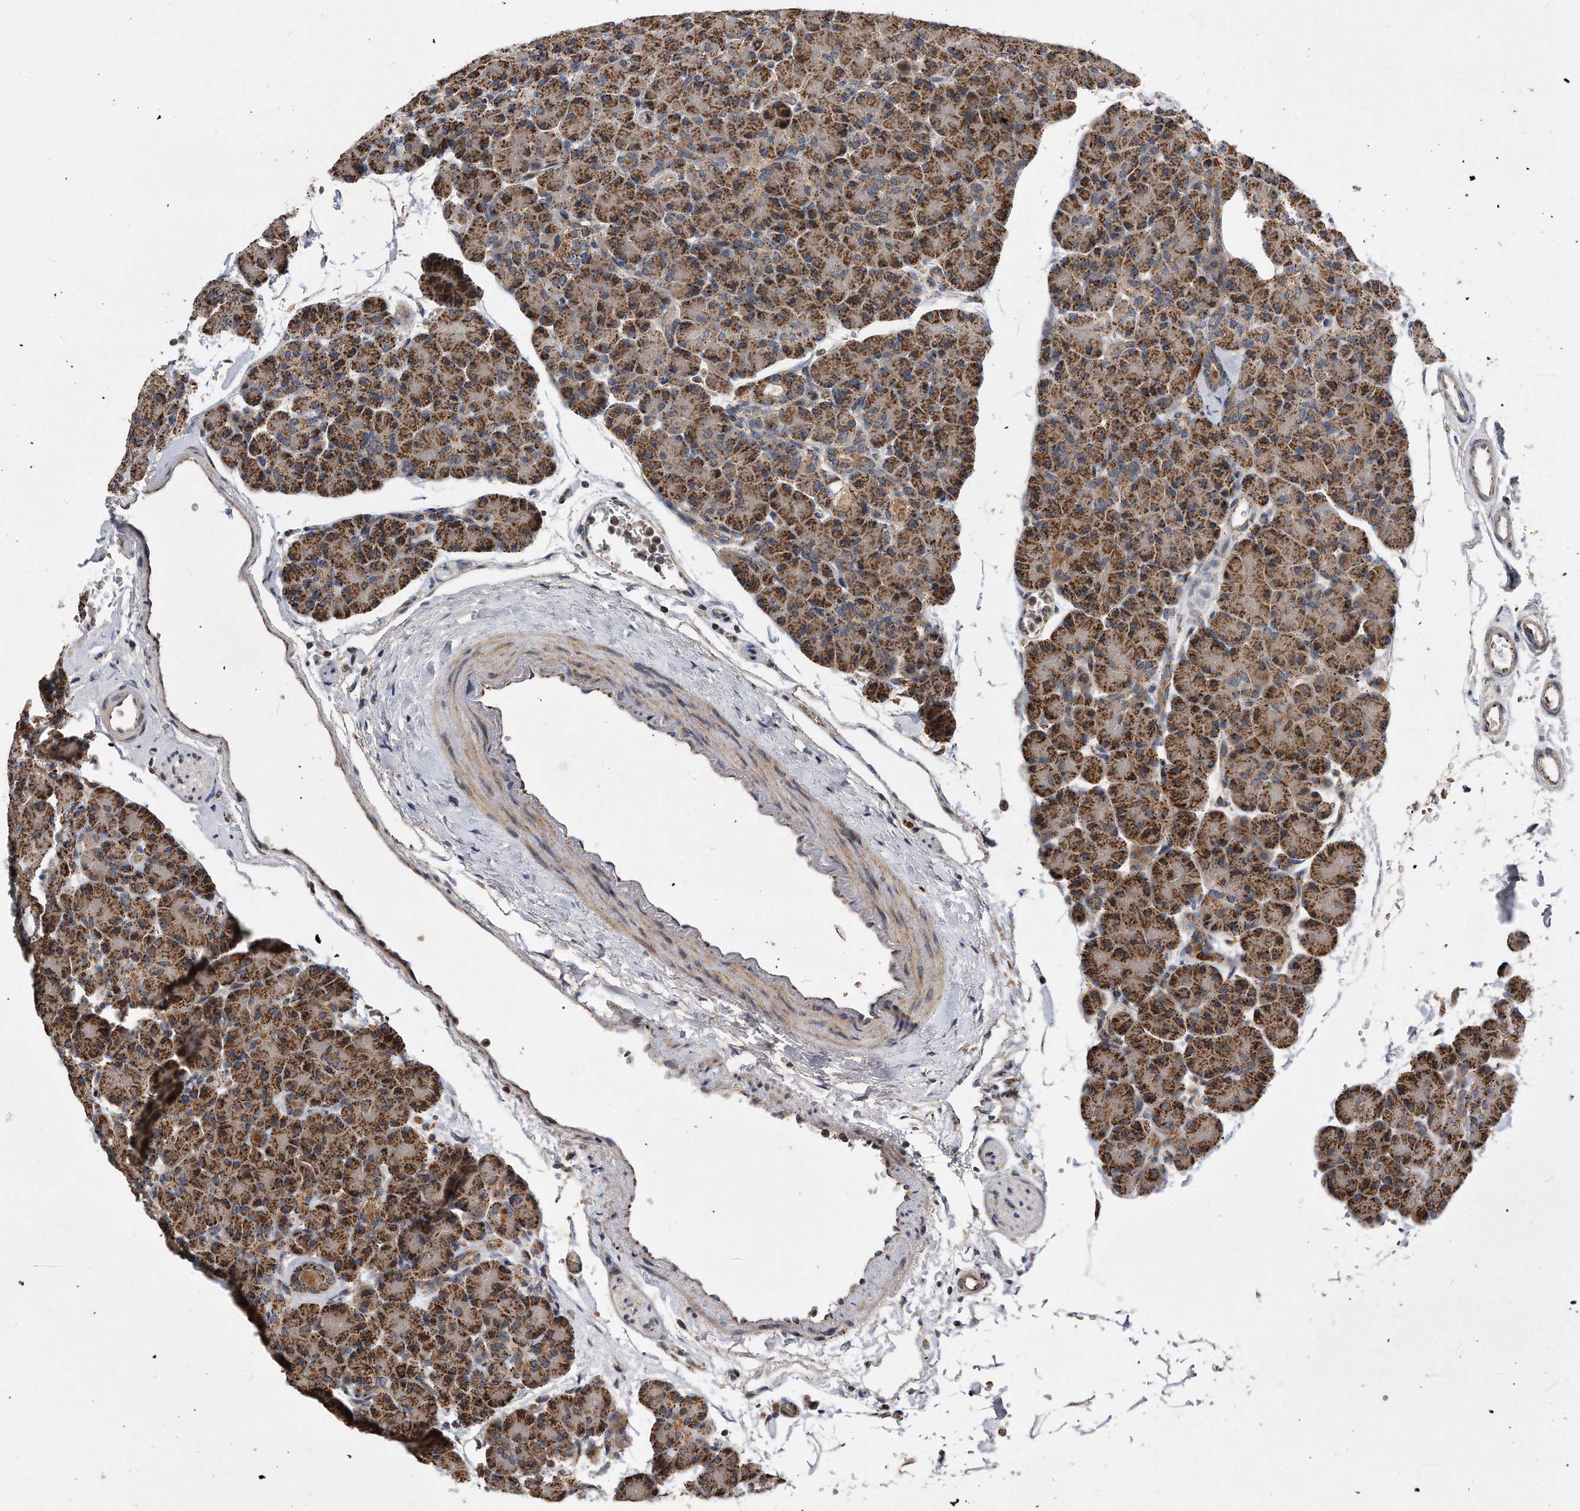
{"staining": {"intensity": "strong", "quantity": ">75%", "location": "cytoplasmic/membranous"}, "tissue": "pancreas", "cell_type": "Exocrine glandular cells", "image_type": "normal", "snomed": [{"axis": "morphology", "description": "Normal tissue, NOS"}, {"axis": "topography", "description": "Pancreas"}], "caption": "Immunohistochemistry (DAB) staining of normal pancreas displays strong cytoplasmic/membranous protein expression in about >75% of exocrine glandular cells. The protein is stained brown, and the nuclei are stained in blue (DAB (3,3'-diaminobenzidine) IHC with brightfield microscopy, high magnification).", "gene": "PPP5C", "patient": {"sex": "female", "age": 43}}